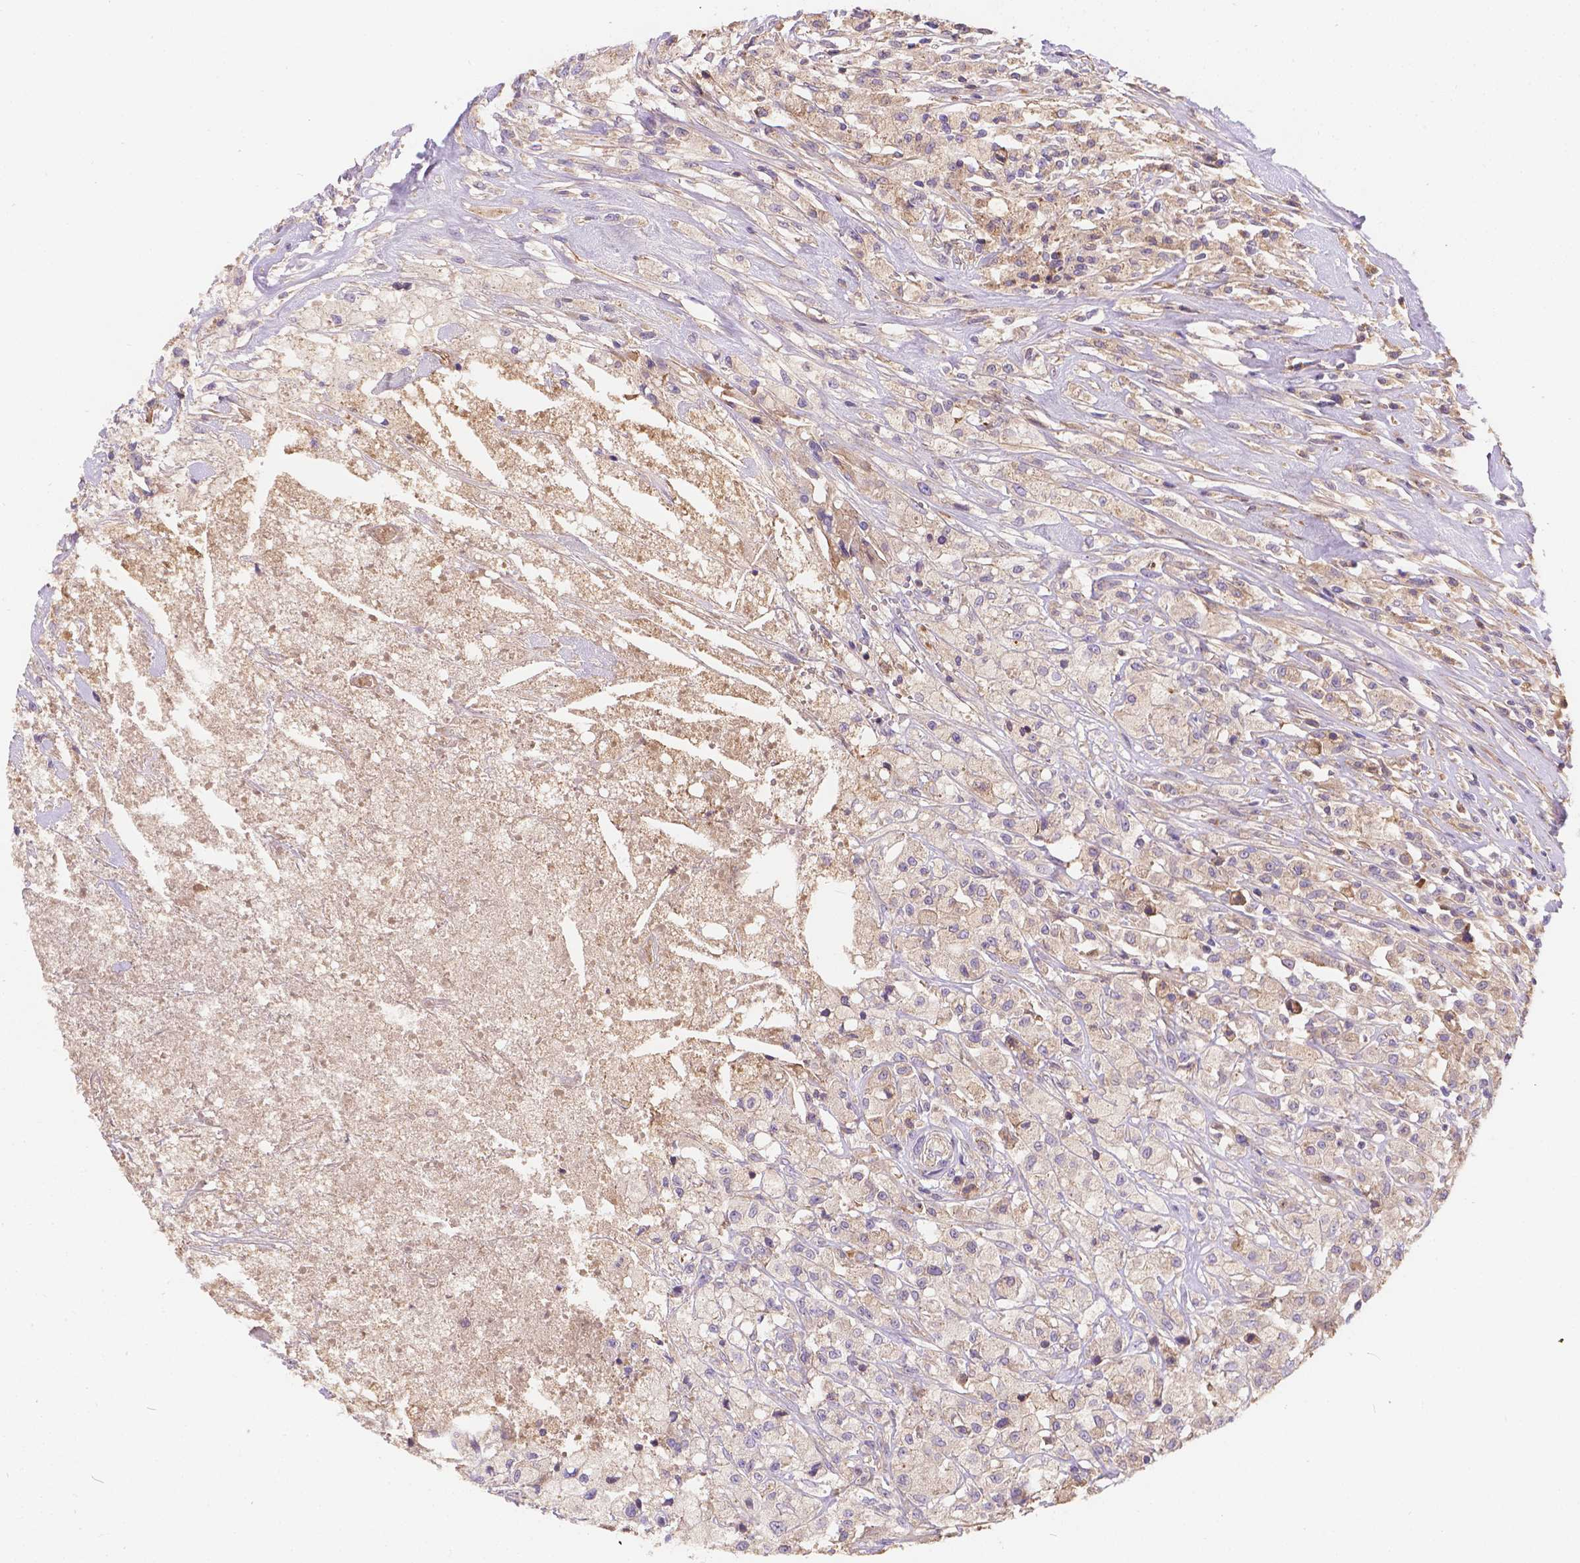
{"staining": {"intensity": "moderate", "quantity": "<25%", "location": "cytoplasmic/membranous"}, "tissue": "testis cancer", "cell_type": "Tumor cells", "image_type": "cancer", "snomed": [{"axis": "morphology", "description": "Necrosis, NOS"}, {"axis": "morphology", "description": "Carcinoma, Embryonal, NOS"}, {"axis": "topography", "description": "Testis"}], "caption": "Immunohistochemical staining of testis embryonal carcinoma displays moderate cytoplasmic/membranous protein staining in about <25% of tumor cells. (IHC, brightfield microscopy, high magnification).", "gene": "CDK10", "patient": {"sex": "male", "age": 19}}